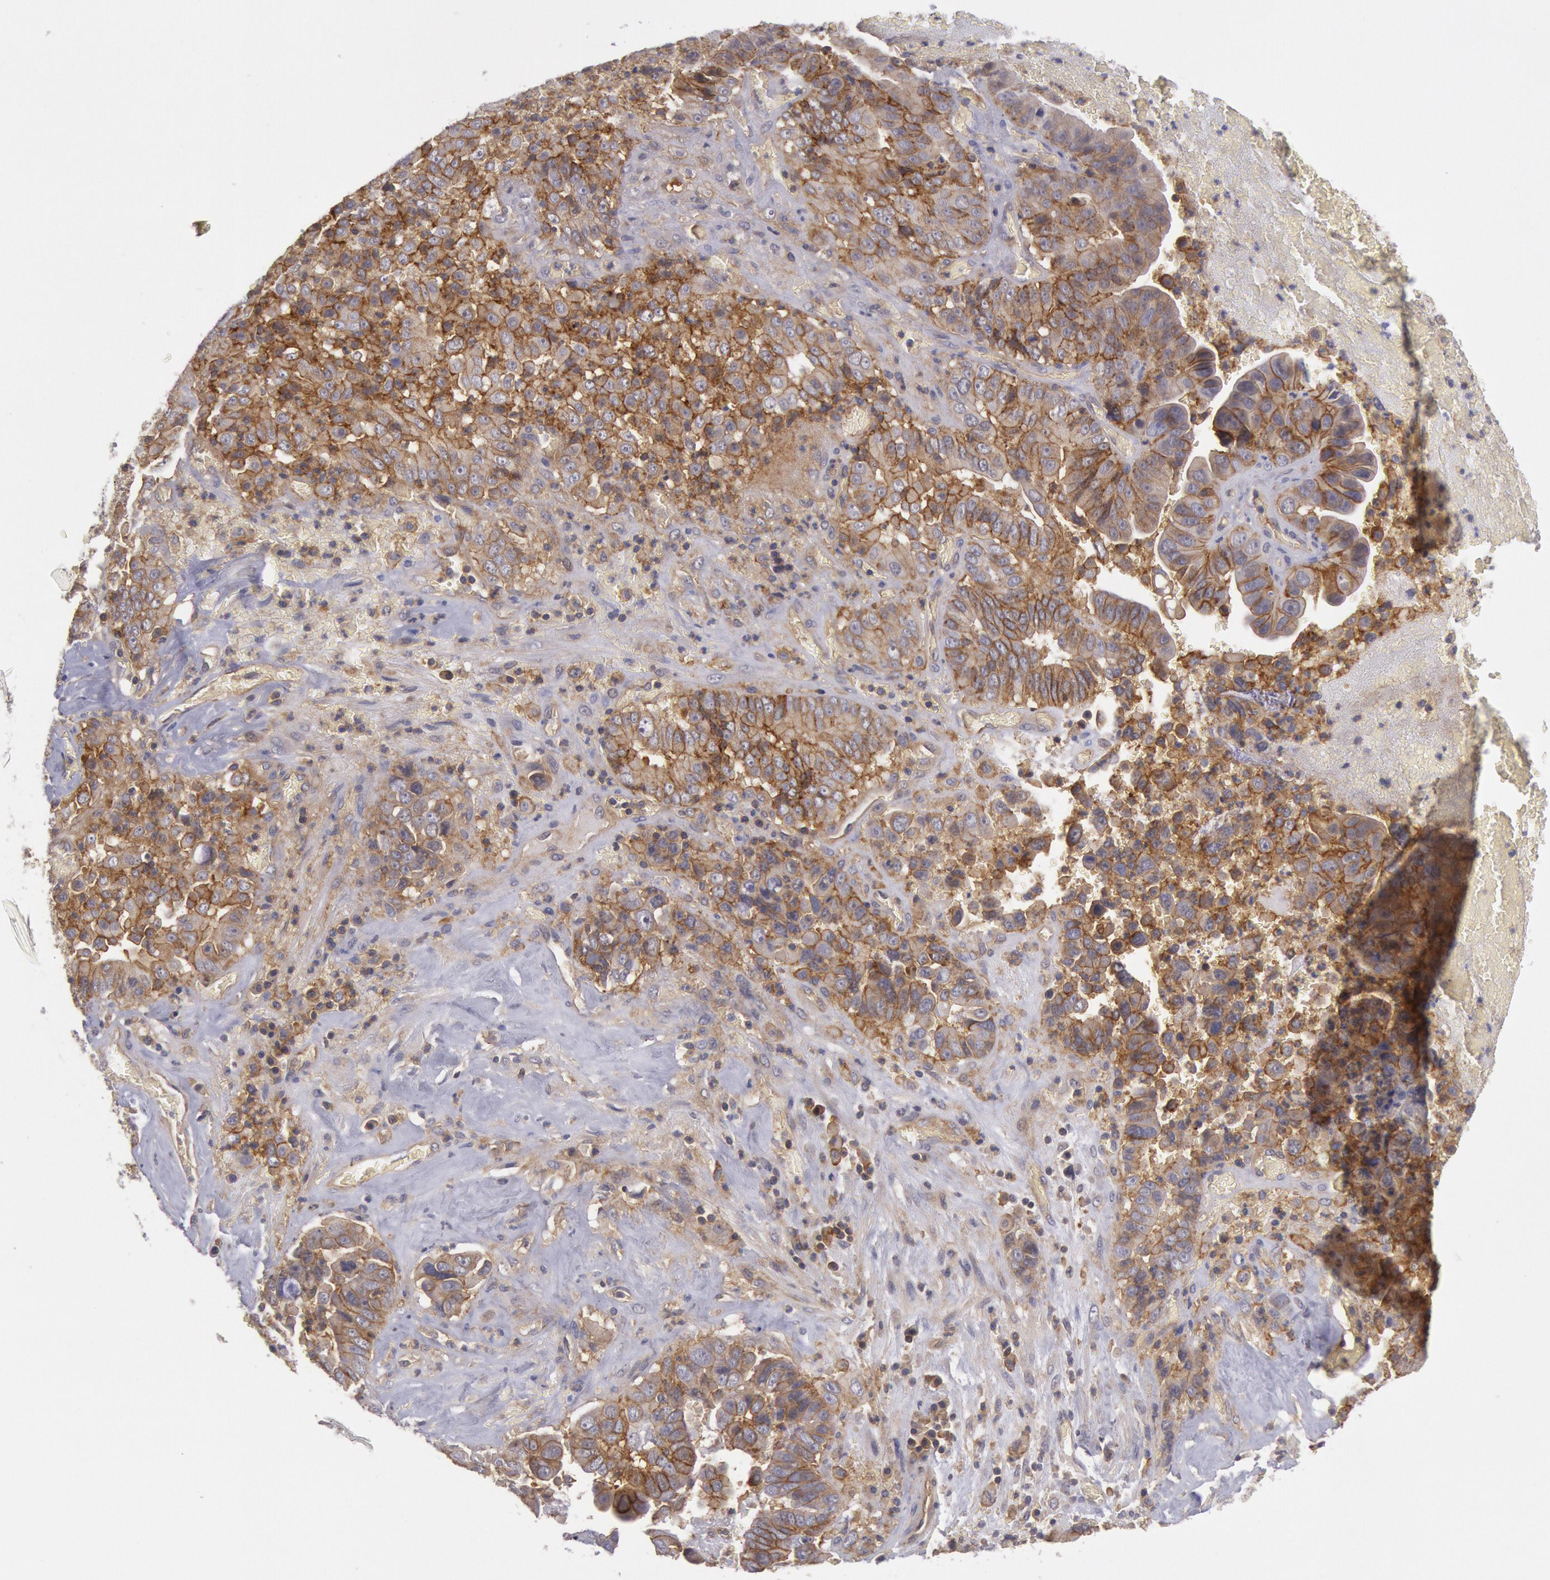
{"staining": {"intensity": "moderate", "quantity": ">75%", "location": "cytoplasmic/membranous"}, "tissue": "liver cancer", "cell_type": "Tumor cells", "image_type": "cancer", "snomed": [{"axis": "morphology", "description": "Cholangiocarcinoma"}, {"axis": "topography", "description": "Liver"}], "caption": "The photomicrograph demonstrates a brown stain indicating the presence of a protein in the cytoplasmic/membranous of tumor cells in liver cancer (cholangiocarcinoma).", "gene": "STX4", "patient": {"sex": "female", "age": 79}}